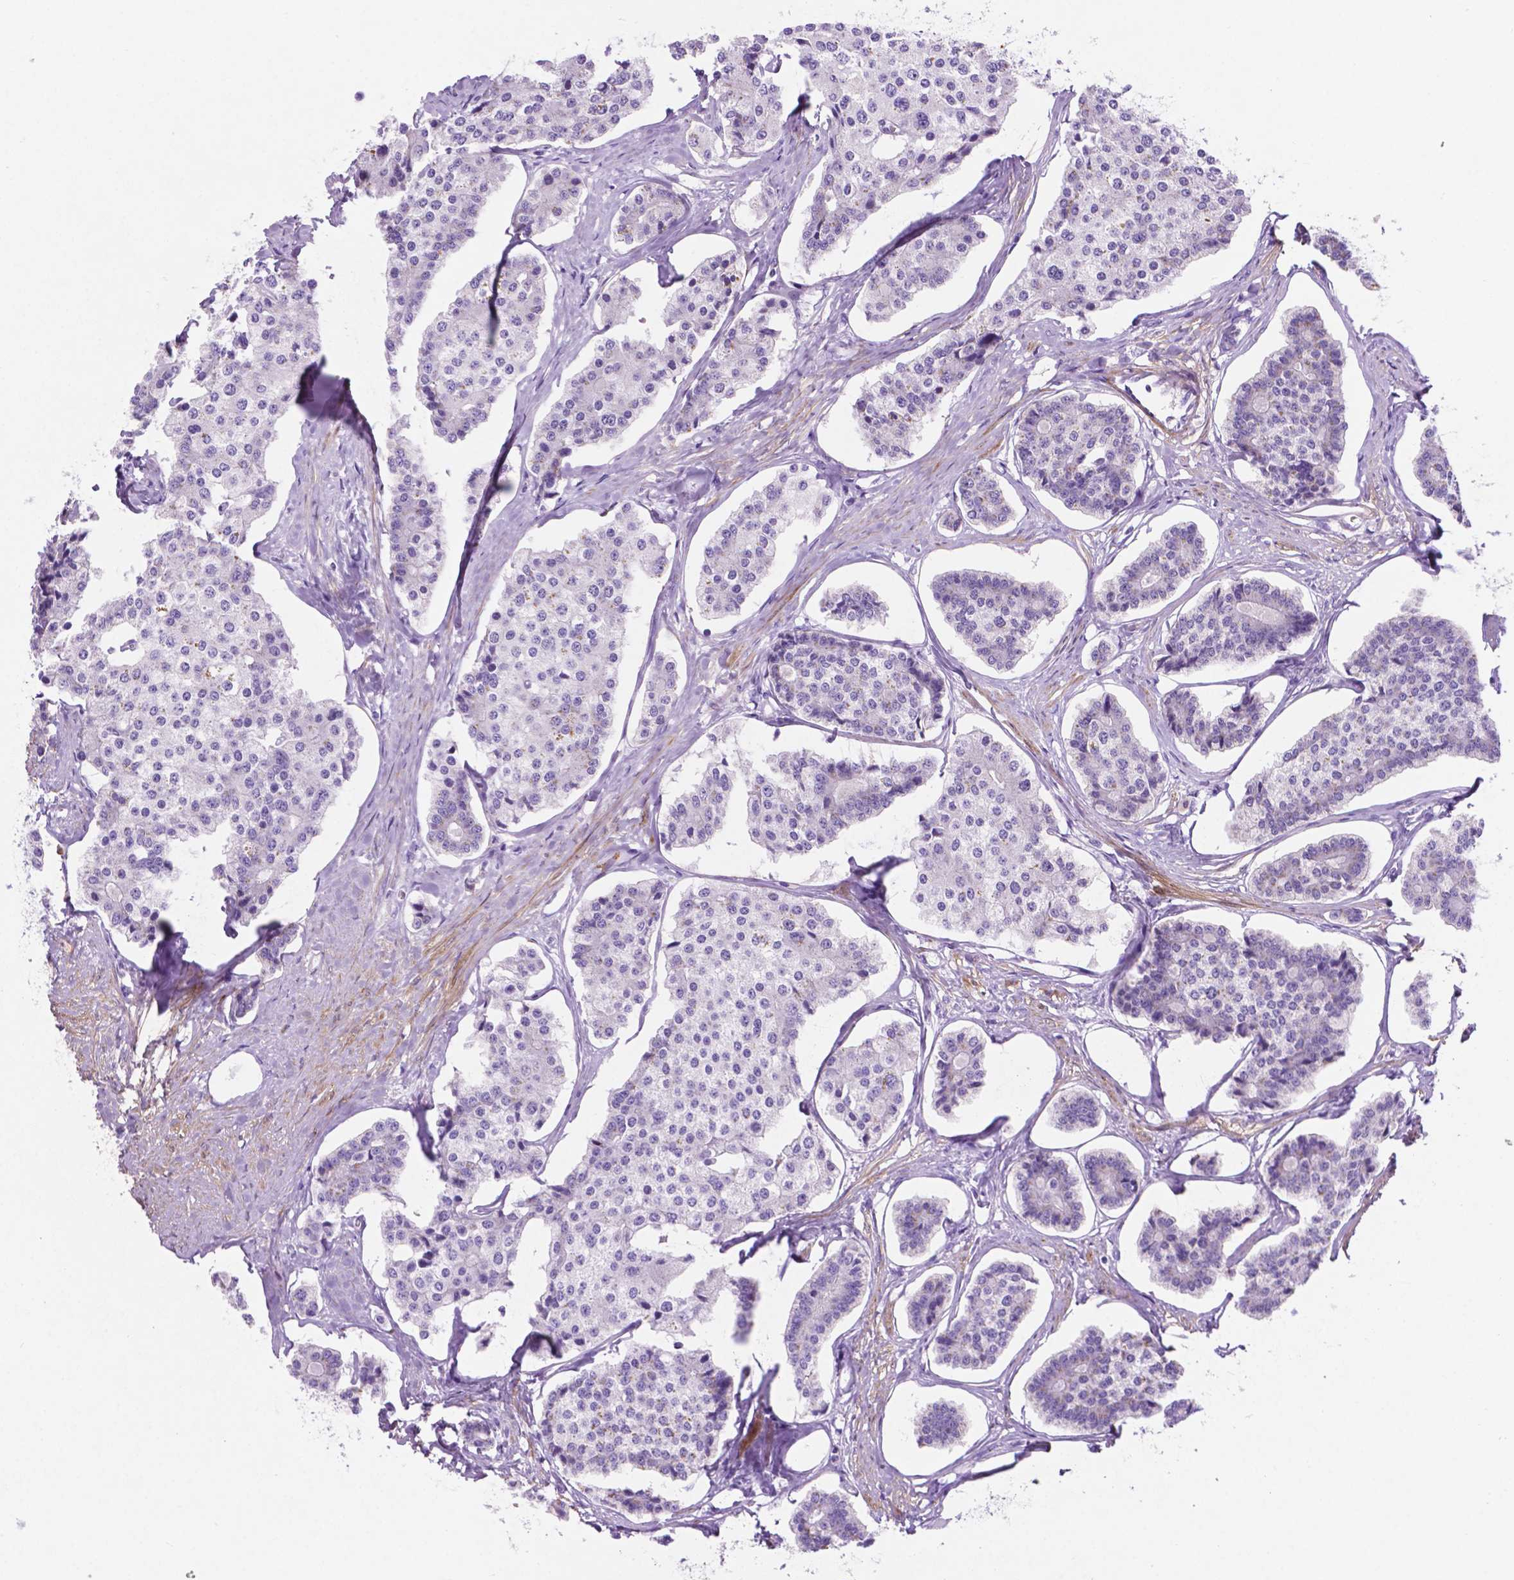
{"staining": {"intensity": "negative", "quantity": "none", "location": "none"}, "tissue": "carcinoid", "cell_type": "Tumor cells", "image_type": "cancer", "snomed": [{"axis": "morphology", "description": "Carcinoid, malignant, NOS"}, {"axis": "topography", "description": "Small intestine"}], "caption": "Immunohistochemistry (IHC) histopathology image of human carcinoid stained for a protein (brown), which shows no positivity in tumor cells. (Immunohistochemistry, brightfield microscopy, high magnification).", "gene": "ASPG", "patient": {"sex": "female", "age": 65}}